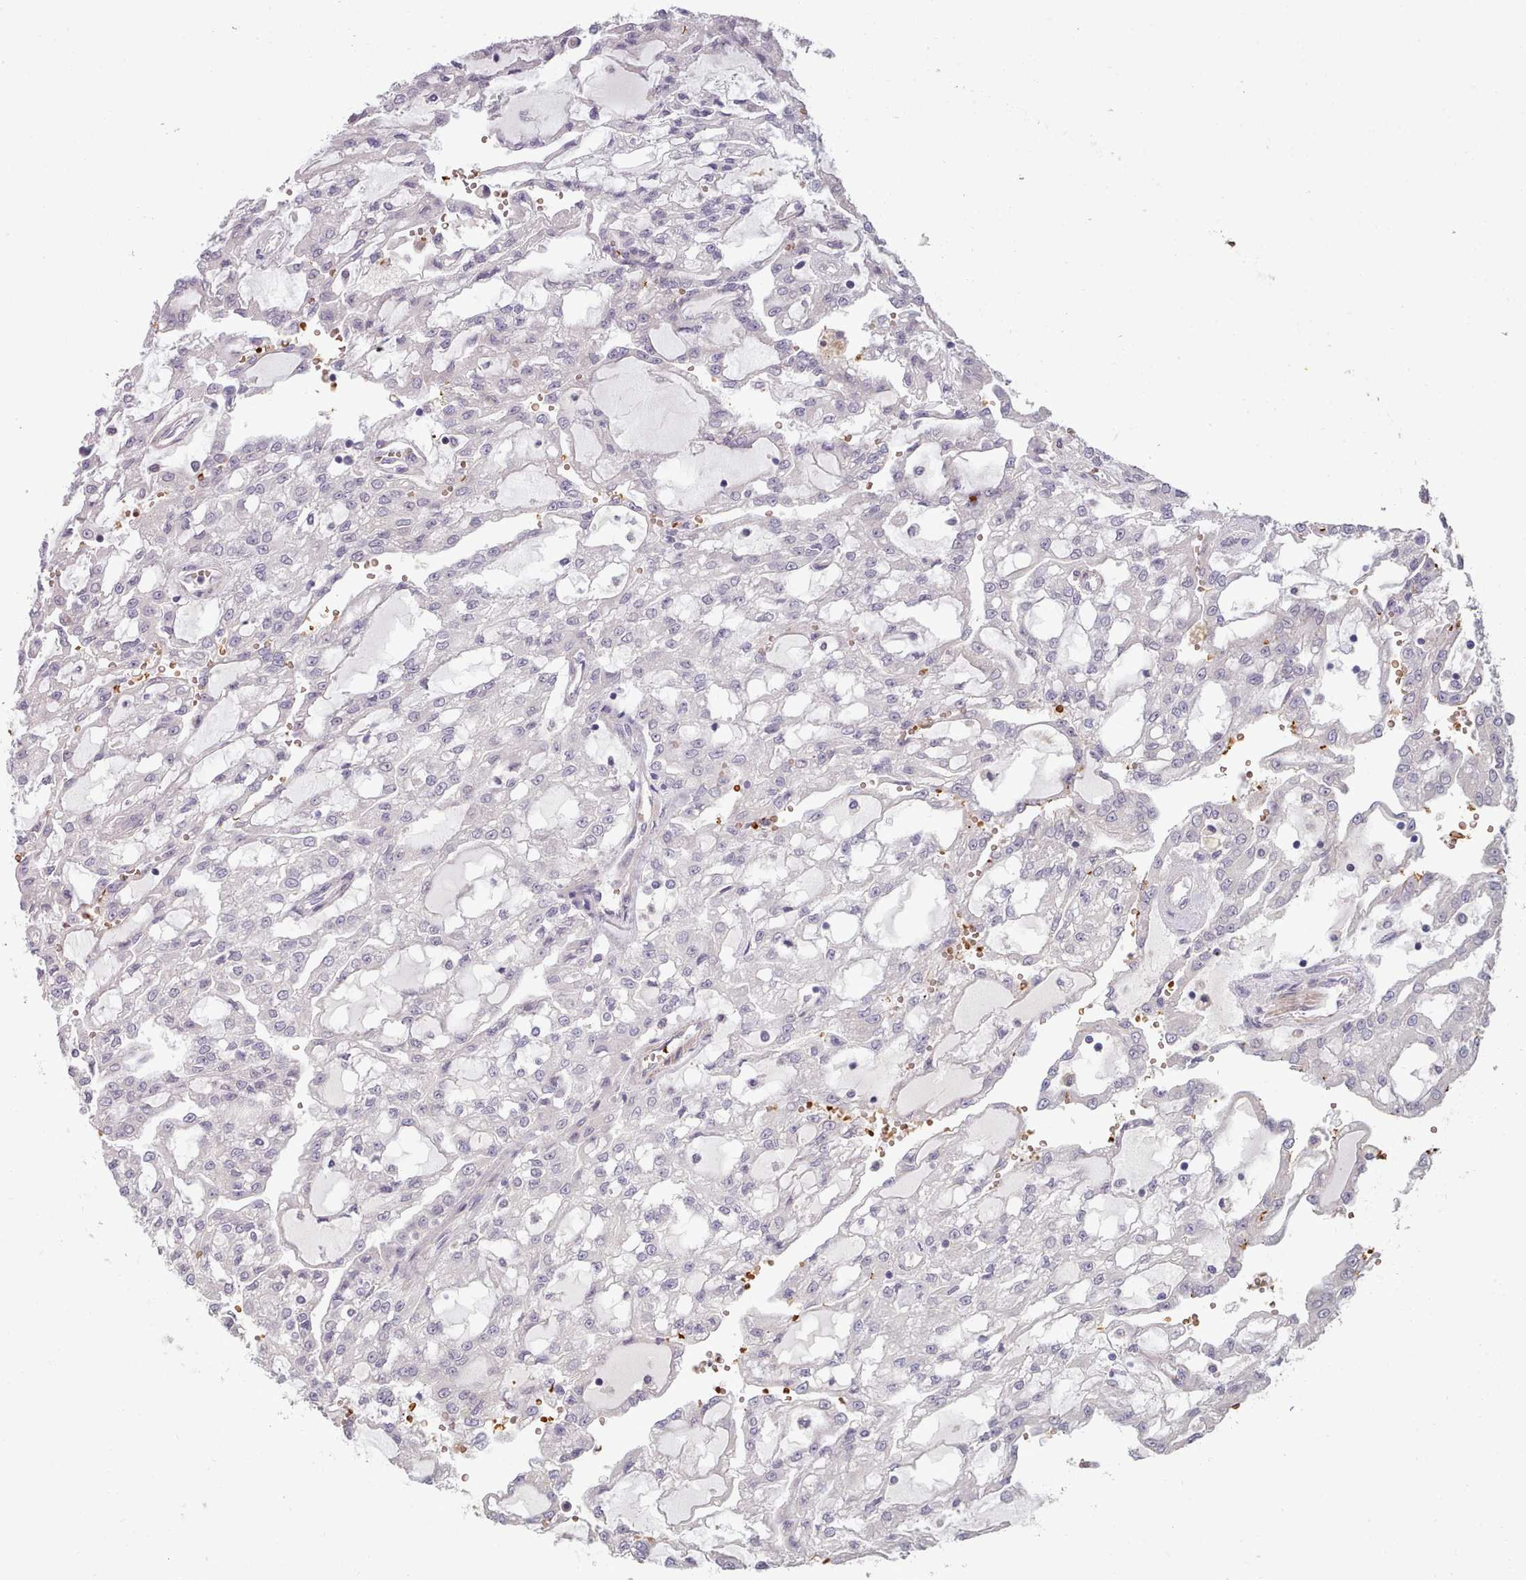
{"staining": {"intensity": "negative", "quantity": "none", "location": "none"}, "tissue": "renal cancer", "cell_type": "Tumor cells", "image_type": "cancer", "snomed": [{"axis": "morphology", "description": "Adenocarcinoma, NOS"}, {"axis": "topography", "description": "Kidney"}], "caption": "Immunohistochemistry (IHC) histopathology image of human renal cancer stained for a protein (brown), which exhibits no positivity in tumor cells.", "gene": "CLNS1A", "patient": {"sex": "male", "age": 63}}